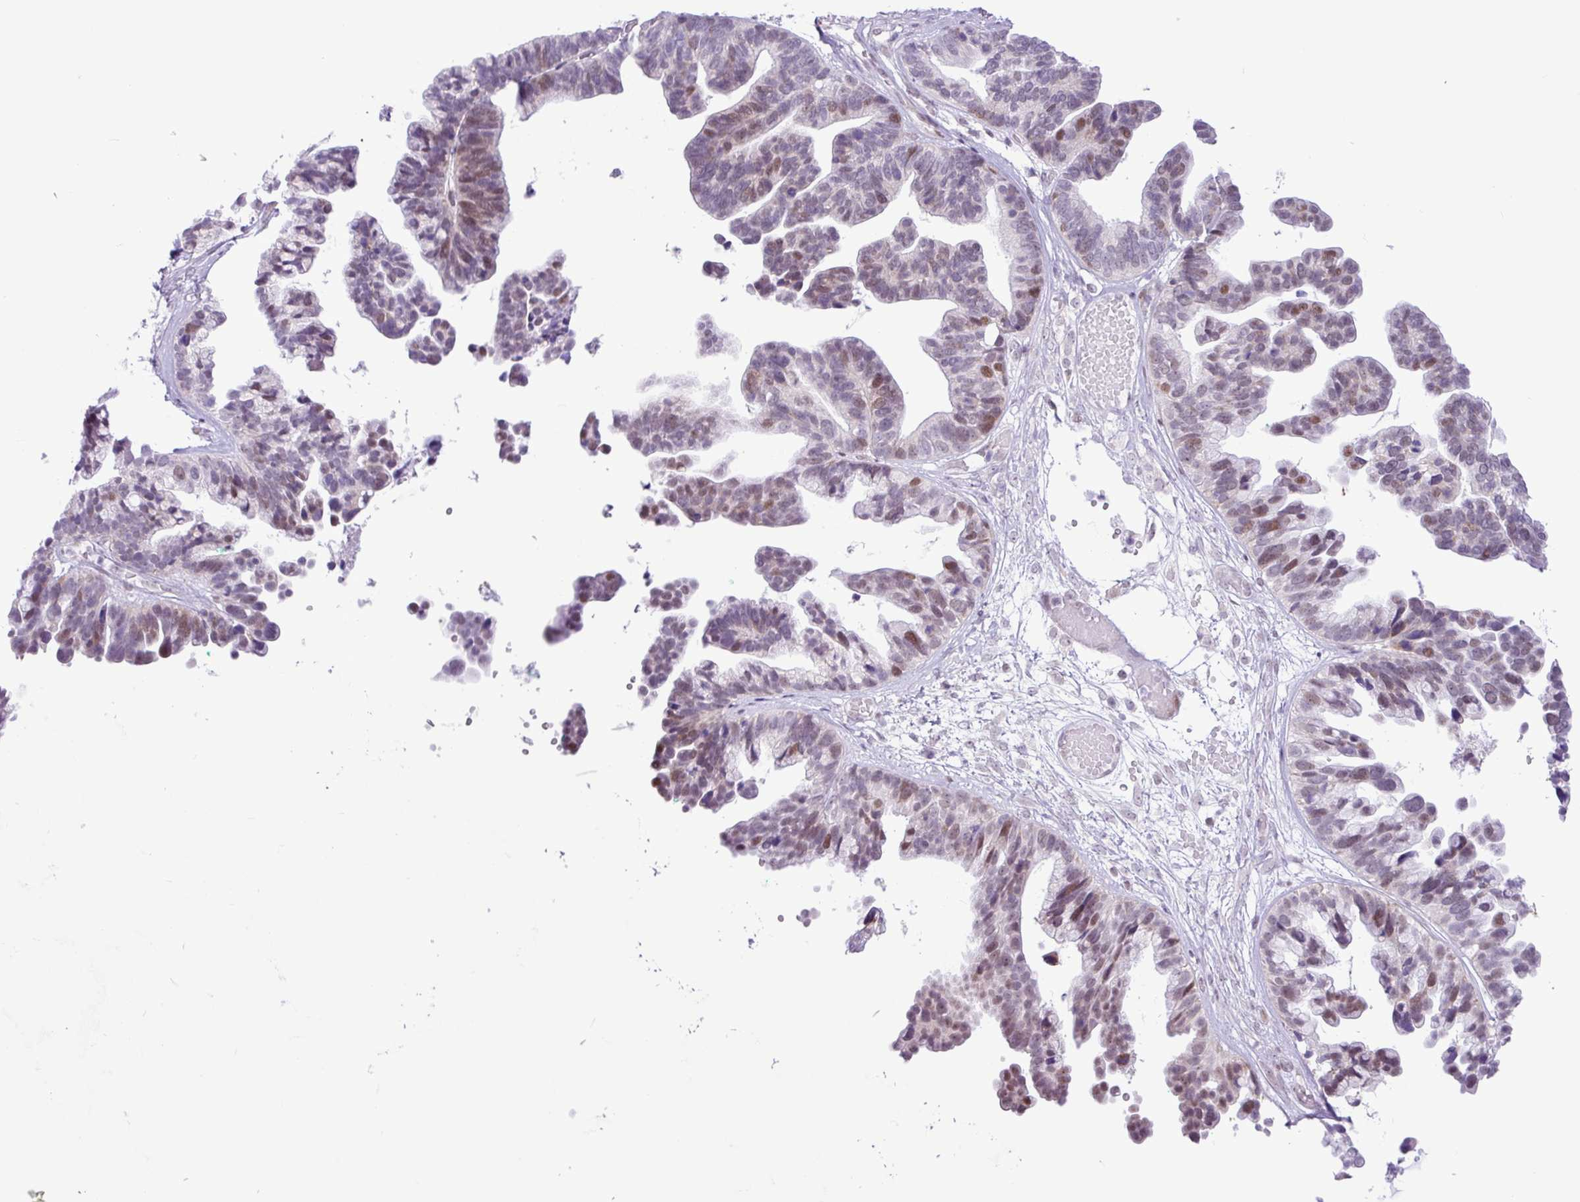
{"staining": {"intensity": "moderate", "quantity": "<25%", "location": "nuclear"}, "tissue": "ovarian cancer", "cell_type": "Tumor cells", "image_type": "cancer", "snomed": [{"axis": "morphology", "description": "Cystadenocarcinoma, serous, NOS"}, {"axis": "topography", "description": "Ovary"}], "caption": "Approximately <25% of tumor cells in human ovarian serous cystadenocarcinoma display moderate nuclear protein positivity as visualized by brown immunohistochemical staining.", "gene": "ELOA2", "patient": {"sex": "female", "age": 56}}